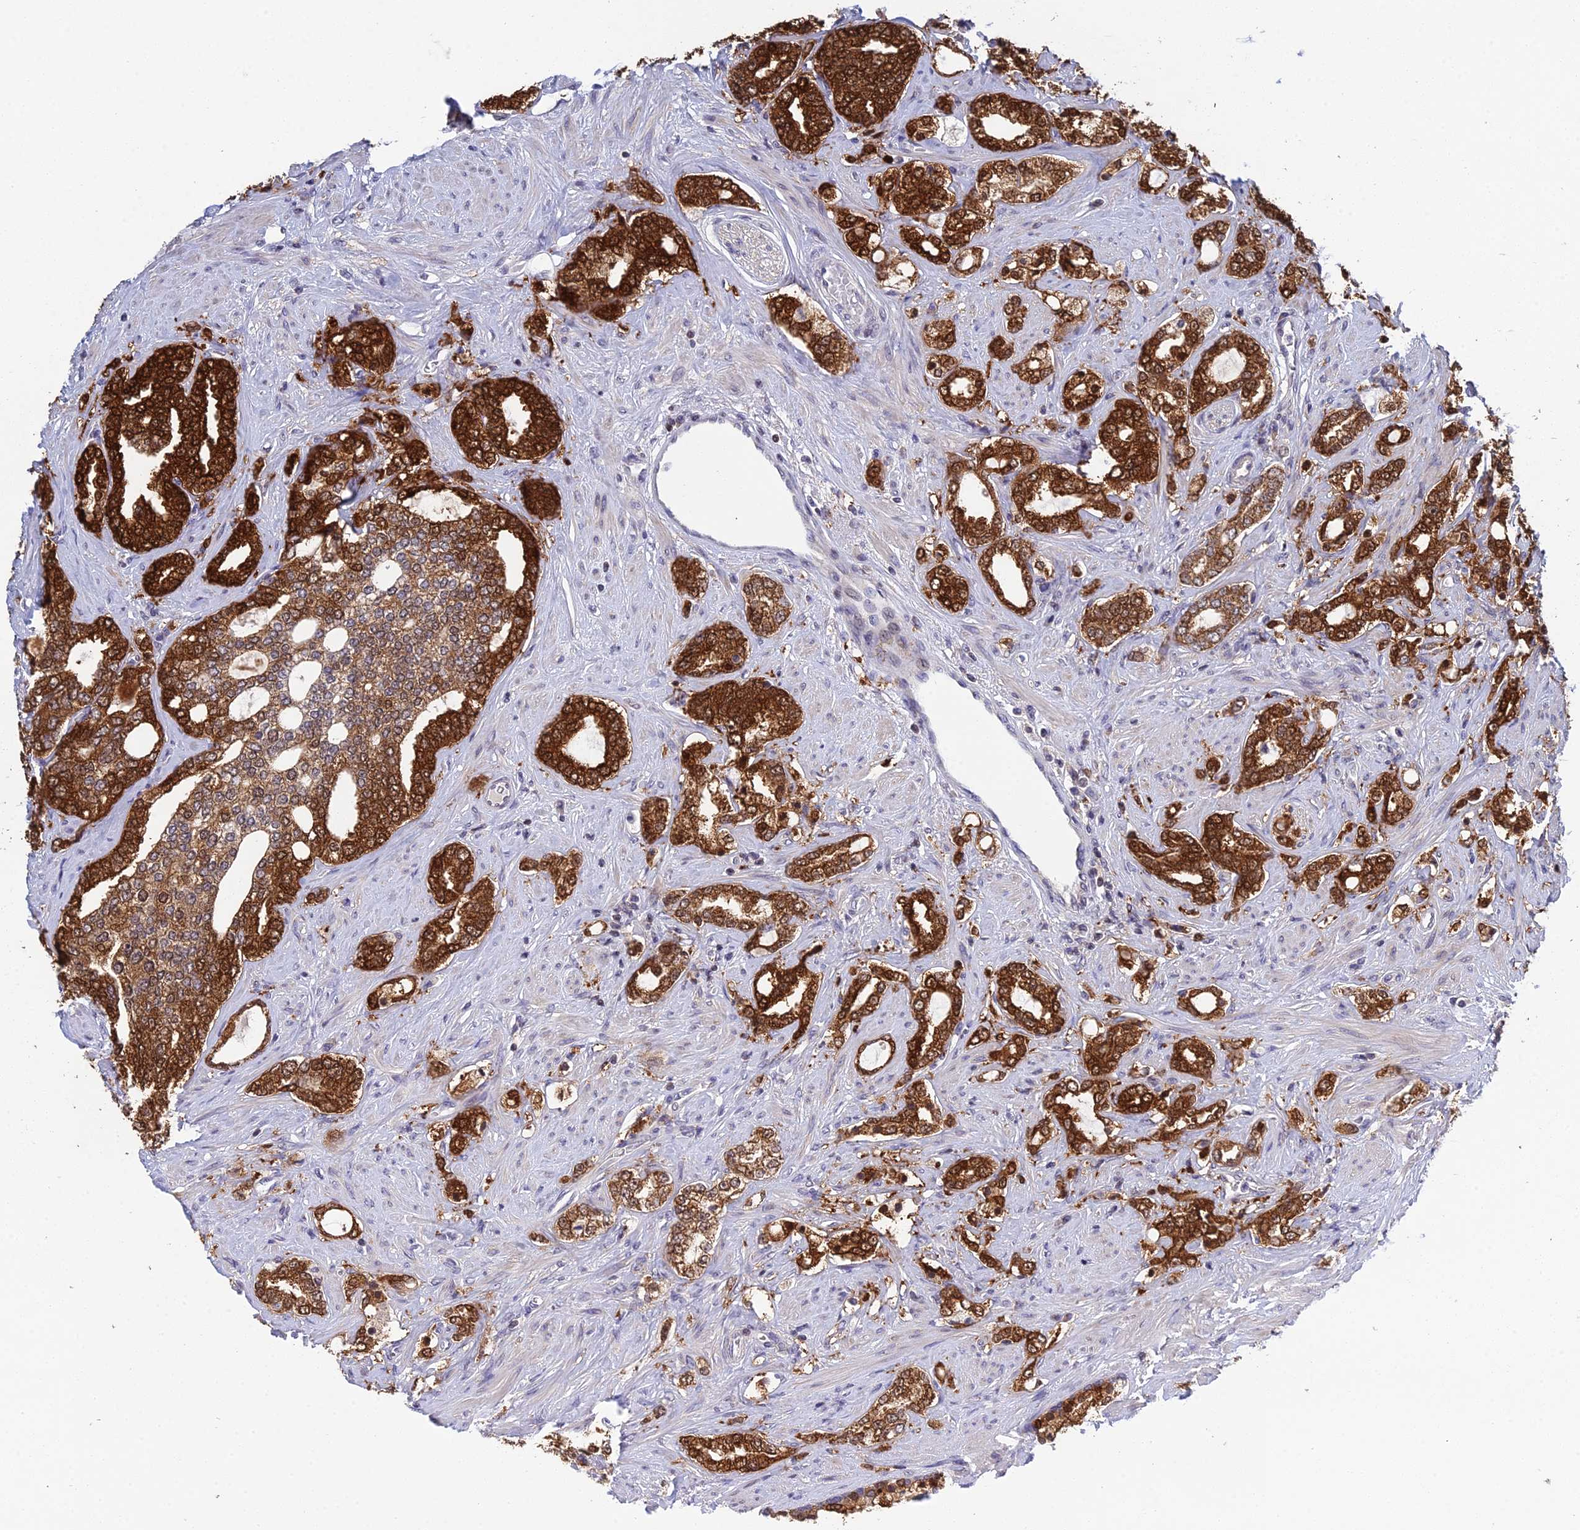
{"staining": {"intensity": "strong", "quantity": ">75%", "location": "cytoplasmic/membranous,nuclear"}, "tissue": "prostate cancer", "cell_type": "Tumor cells", "image_type": "cancer", "snomed": [{"axis": "morphology", "description": "Adenocarcinoma, High grade"}, {"axis": "topography", "description": "Prostate"}], "caption": "Immunohistochemical staining of prostate cancer displays strong cytoplasmic/membranous and nuclear protein staining in about >75% of tumor cells.", "gene": "ELOA2", "patient": {"sex": "male", "age": 64}}